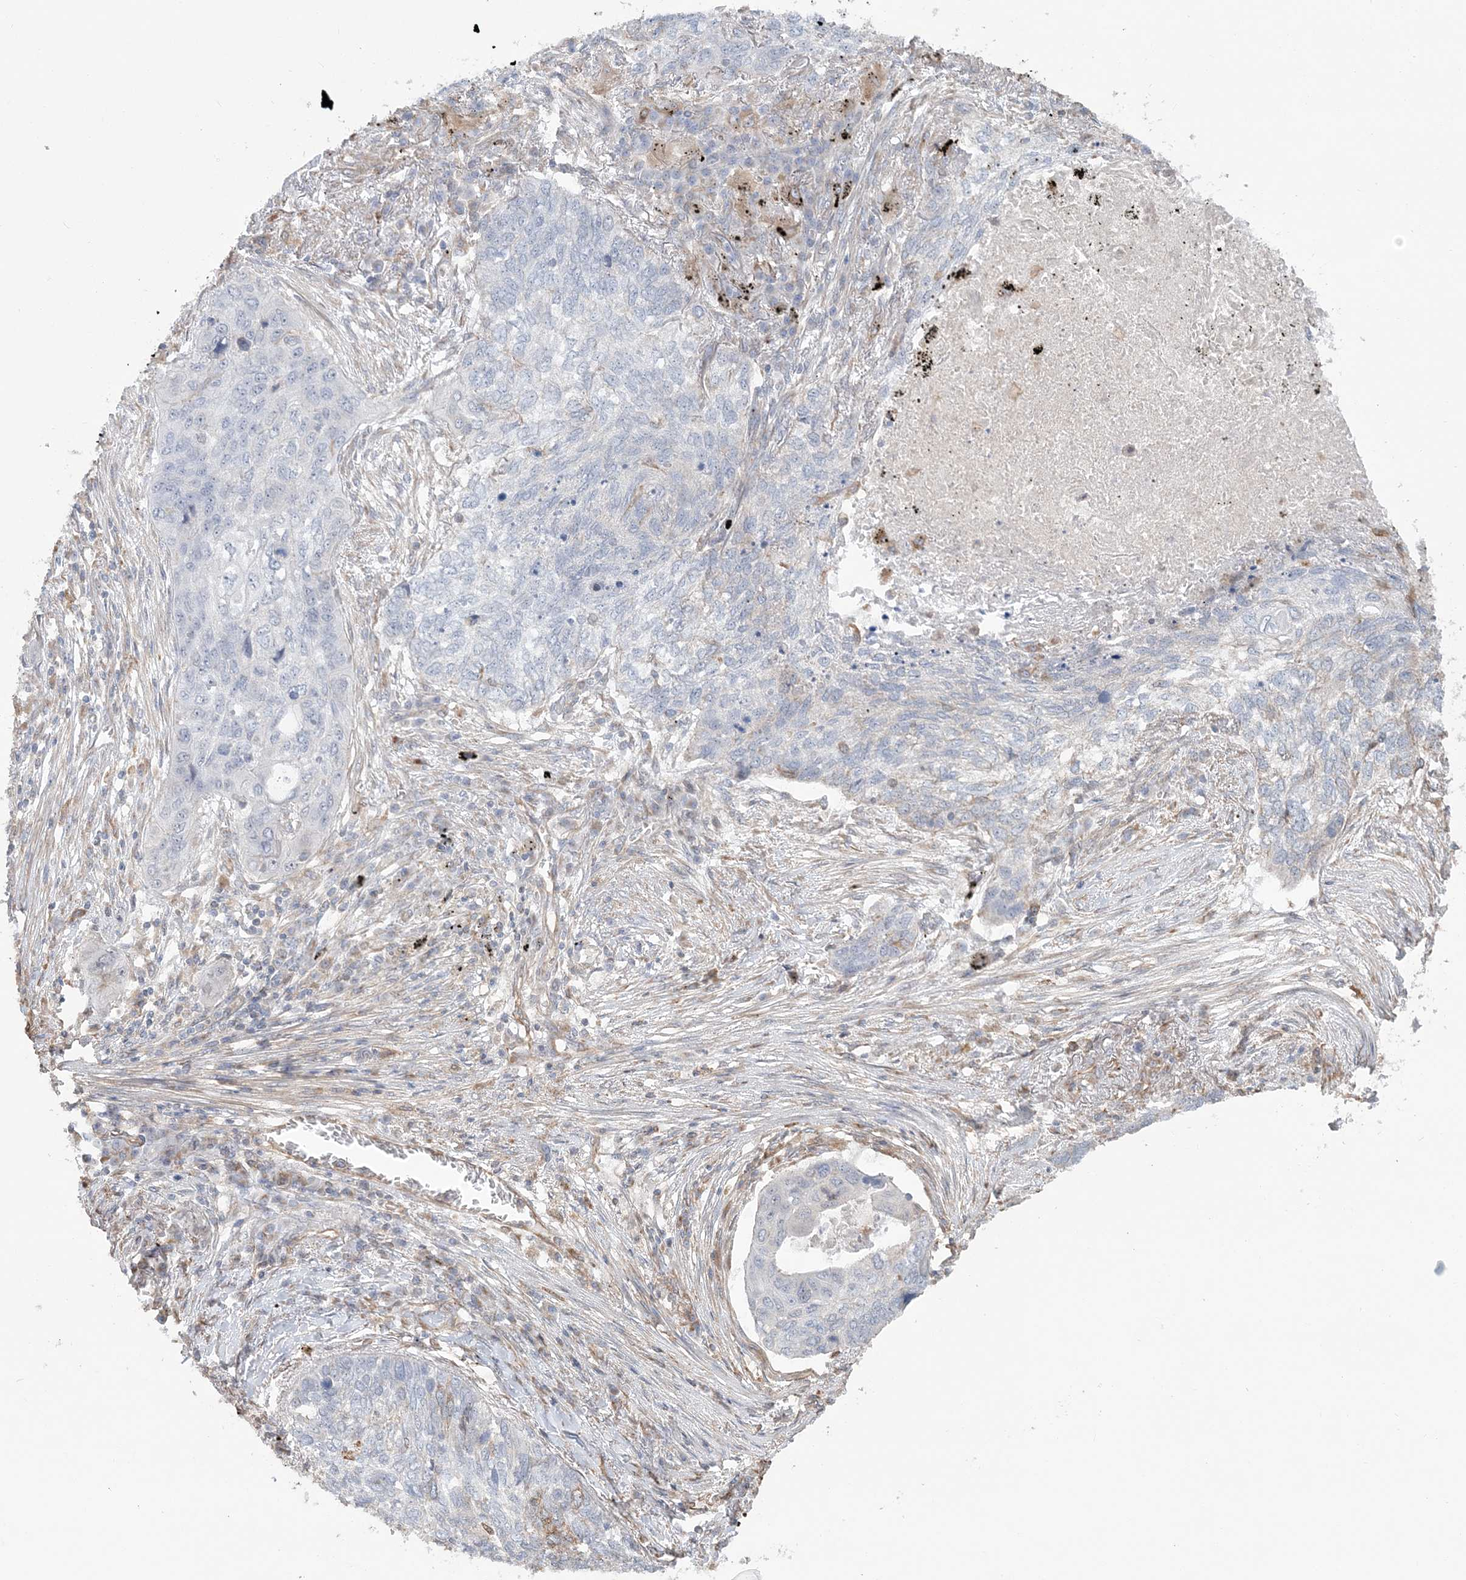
{"staining": {"intensity": "negative", "quantity": "none", "location": "none"}, "tissue": "lung cancer", "cell_type": "Tumor cells", "image_type": "cancer", "snomed": [{"axis": "morphology", "description": "Squamous cell carcinoma, NOS"}, {"axis": "topography", "description": "Lung"}], "caption": "Immunohistochemistry (IHC) of human lung cancer (squamous cell carcinoma) exhibits no positivity in tumor cells.", "gene": "ZNF821", "patient": {"sex": "female", "age": 63}}